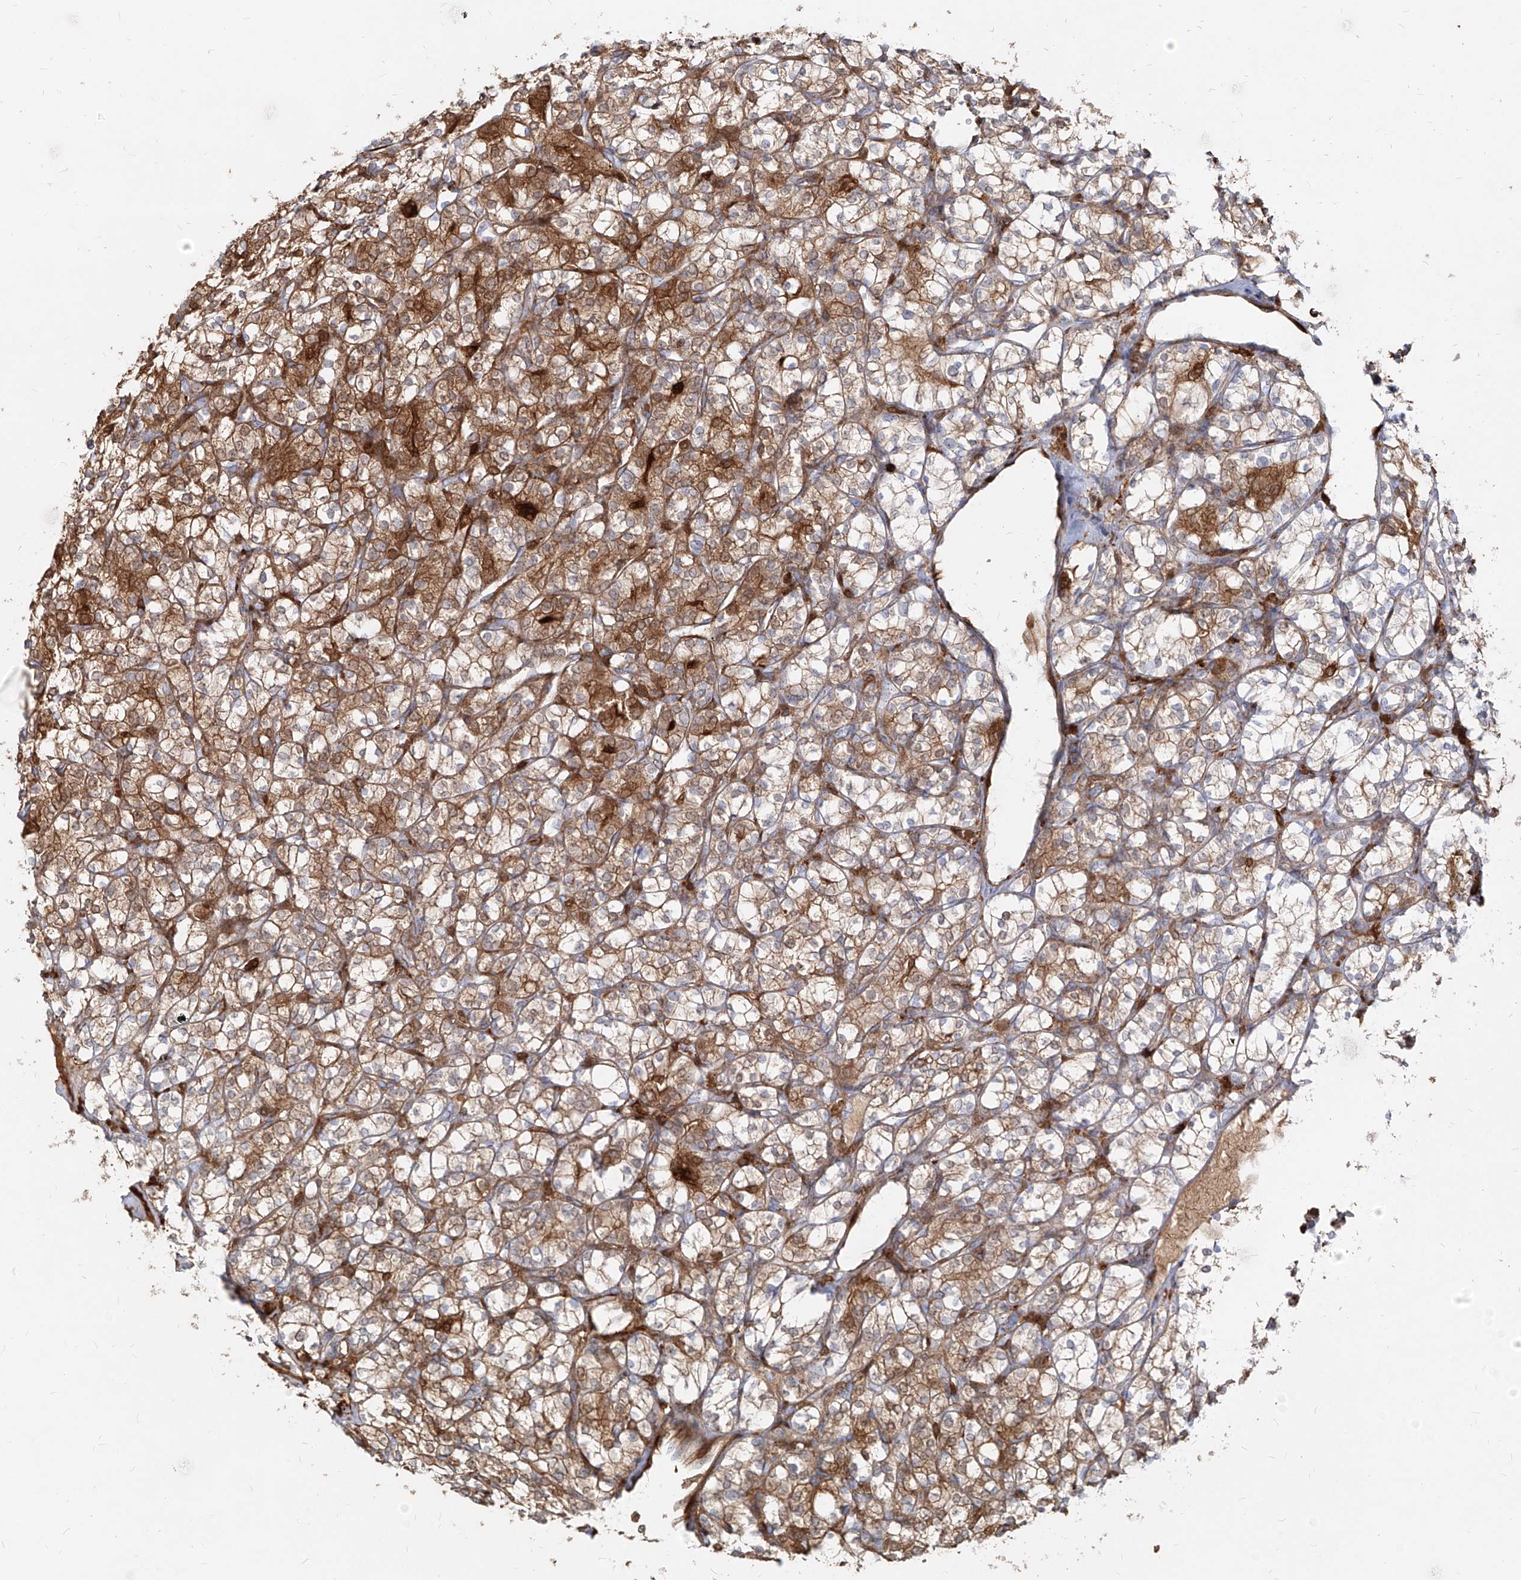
{"staining": {"intensity": "moderate", "quantity": ">75%", "location": "cytoplasmic/membranous"}, "tissue": "renal cancer", "cell_type": "Tumor cells", "image_type": "cancer", "snomed": [{"axis": "morphology", "description": "Adenocarcinoma, NOS"}, {"axis": "topography", "description": "Kidney"}], "caption": "This histopathology image reveals renal cancer (adenocarcinoma) stained with immunohistochemistry to label a protein in brown. The cytoplasmic/membranous of tumor cells show moderate positivity for the protein. Nuclei are counter-stained blue.", "gene": "KYNU", "patient": {"sex": "male", "age": 77}}